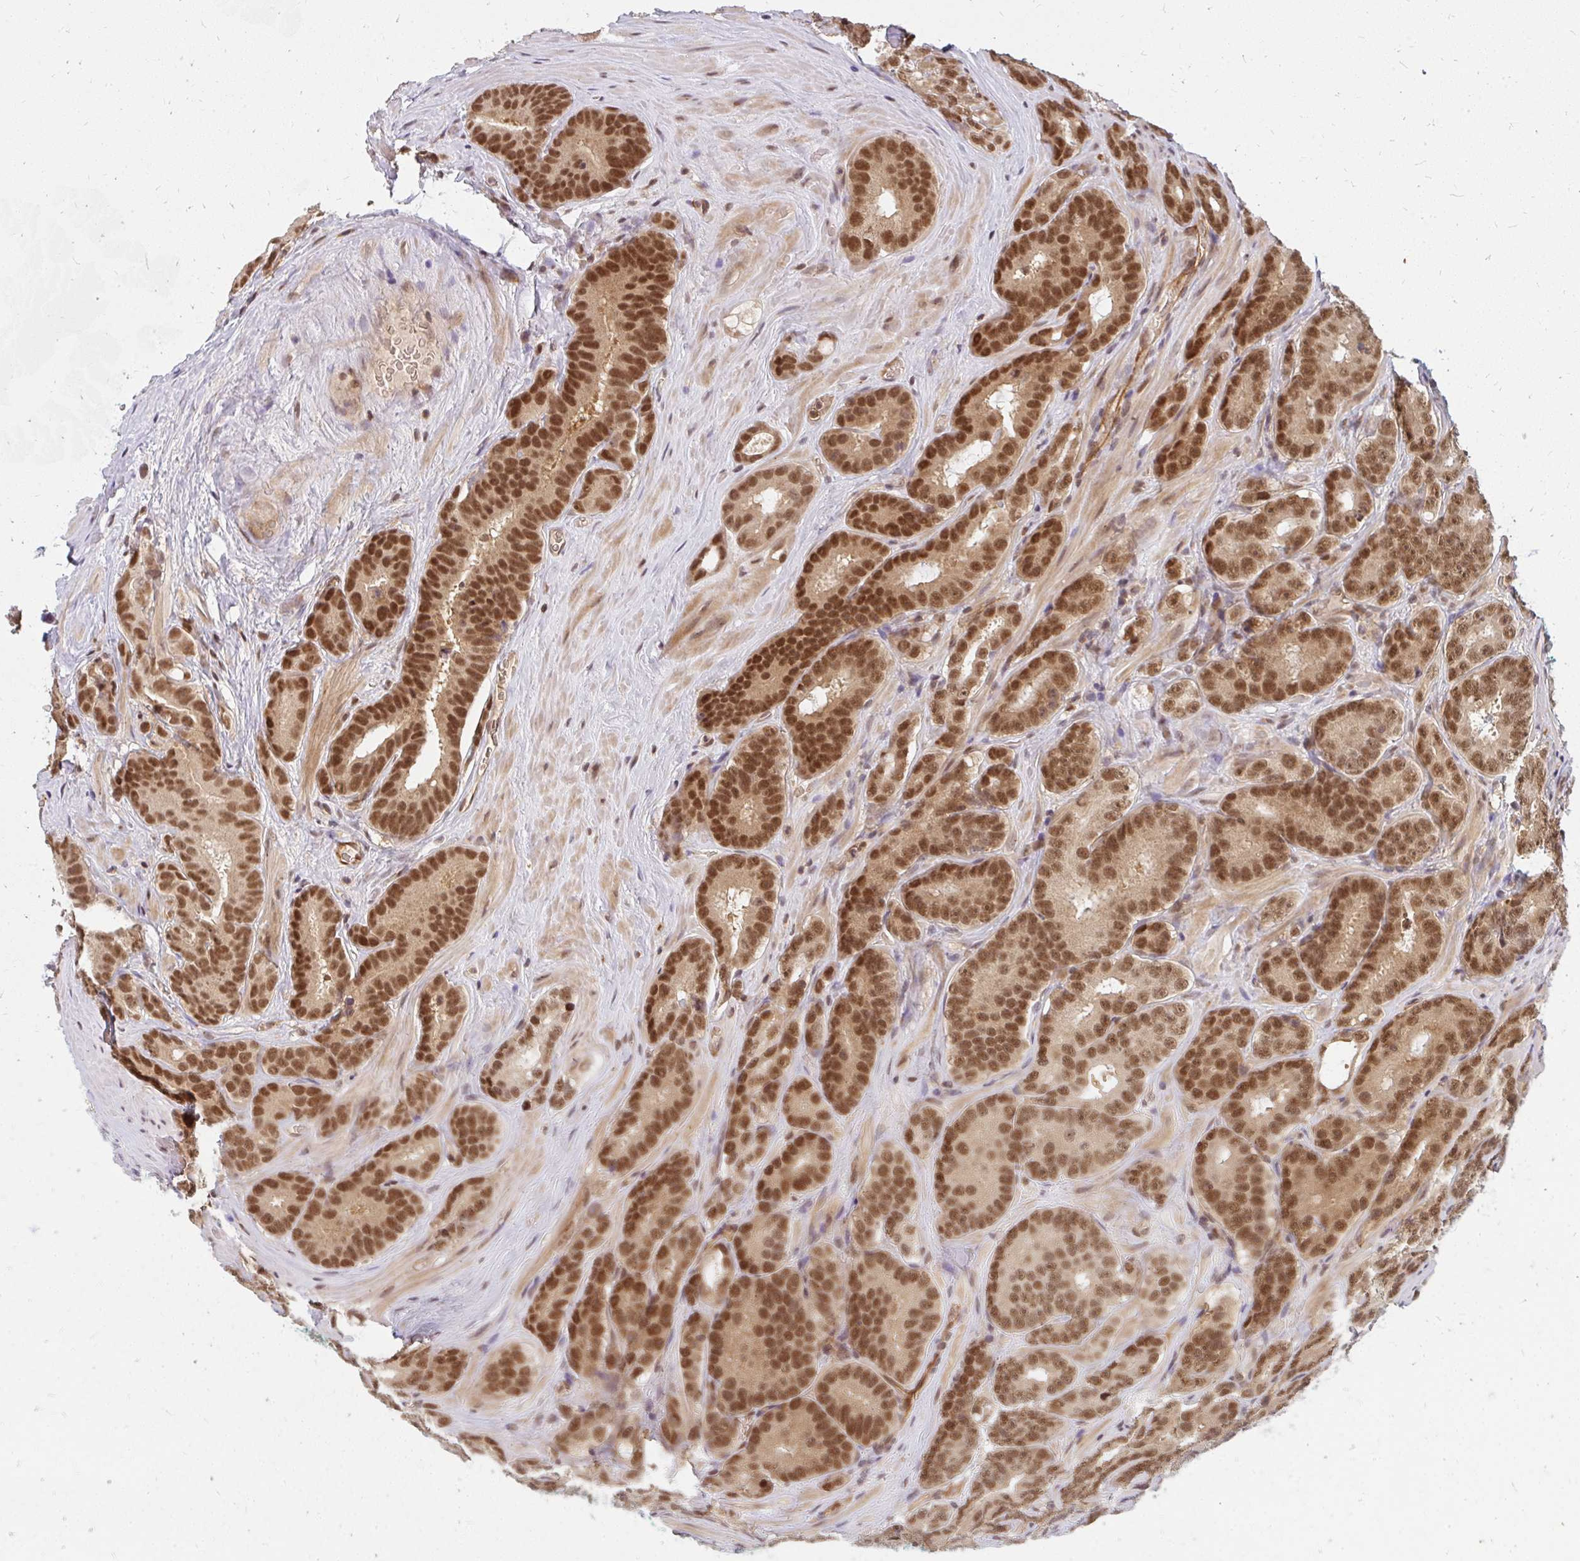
{"staining": {"intensity": "moderate", "quantity": ">75%", "location": "nuclear"}, "tissue": "prostate cancer", "cell_type": "Tumor cells", "image_type": "cancer", "snomed": [{"axis": "morphology", "description": "Adenocarcinoma, Low grade"}, {"axis": "topography", "description": "Prostate"}], "caption": "Moderate nuclear positivity for a protein is present in approximately >75% of tumor cells of prostate cancer using immunohistochemistry (IHC).", "gene": "GTF3C6", "patient": {"sex": "male", "age": 62}}